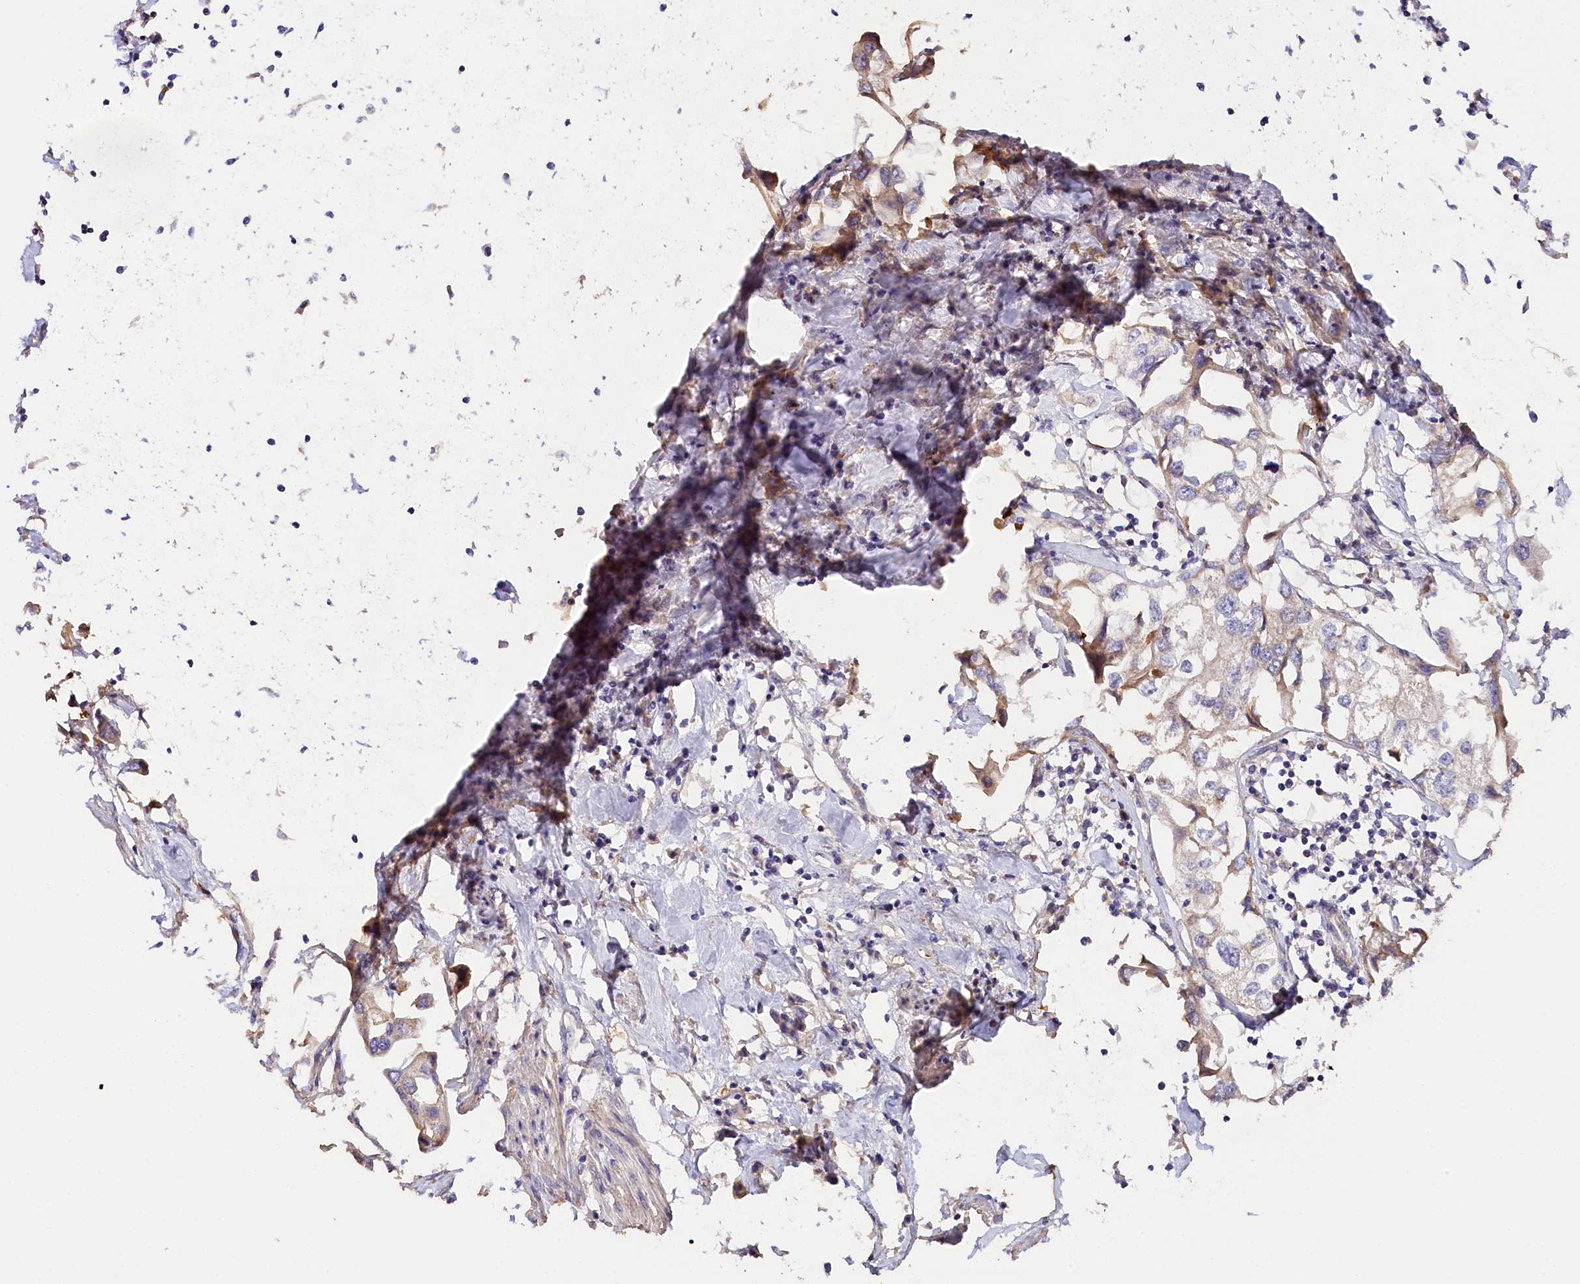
{"staining": {"intensity": "weak", "quantity": "<25%", "location": "cytoplasmic/membranous"}, "tissue": "urothelial cancer", "cell_type": "Tumor cells", "image_type": "cancer", "snomed": [{"axis": "morphology", "description": "Urothelial carcinoma, High grade"}, {"axis": "topography", "description": "Urinary bladder"}], "caption": "A high-resolution micrograph shows immunohistochemistry staining of urothelial cancer, which demonstrates no significant positivity in tumor cells.", "gene": "KATNB1", "patient": {"sex": "male", "age": 64}}